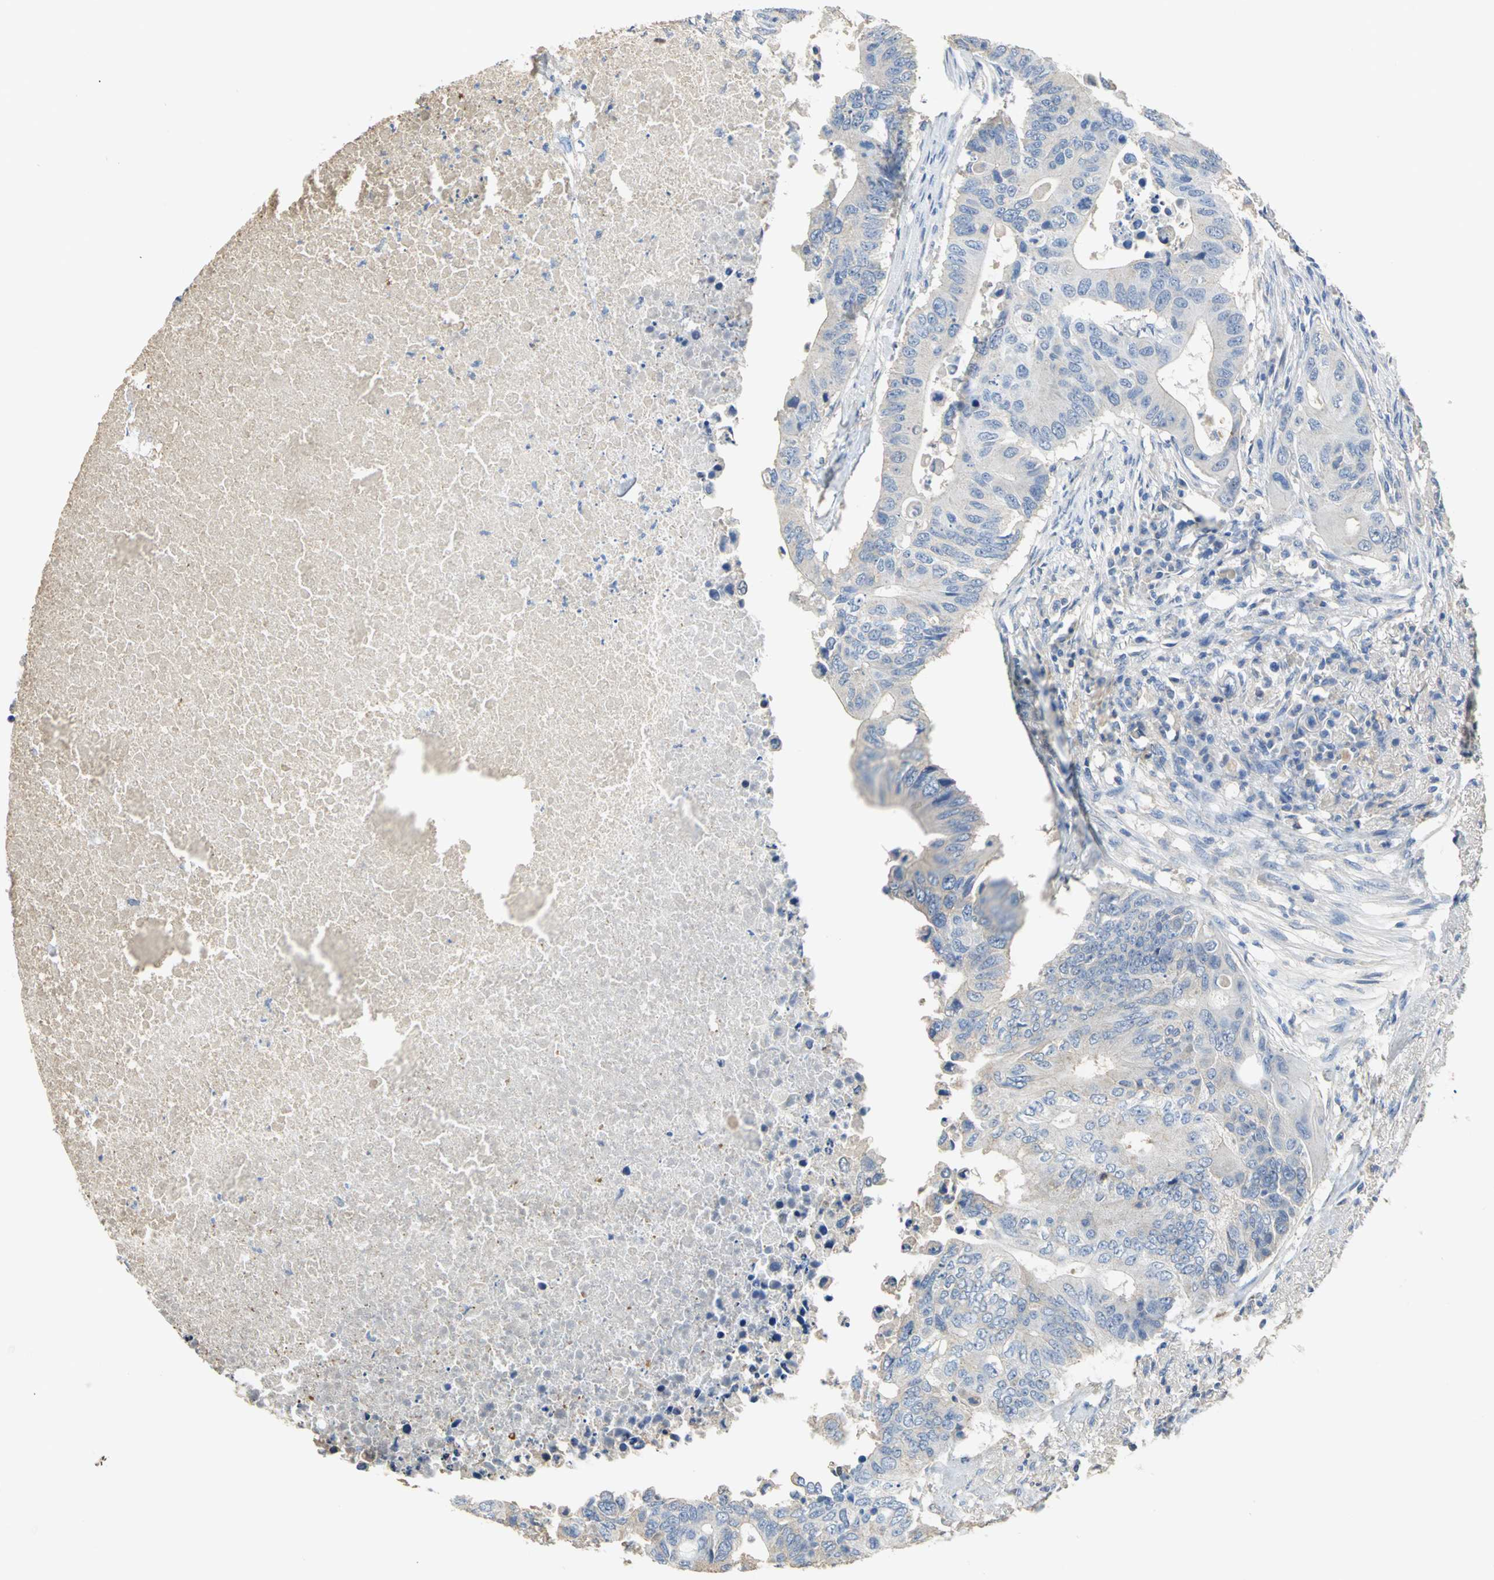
{"staining": {"intensity": "moderate", "quantity": "<25%", "location": "cytoplasmic/membranous"}, "tissue": "colorectal cancer", "cell_type": "Tumor cells", "image_type": "cancer", "snomed": [{"axis": "morphology", "description": "Adenocarcinoma, NOS"}, {"axis": "topography", "description": "Colon"}], "caption": "Colorectal adenocarcinoma stained for a protein exhibits moderate cytoplasmic/membranous positivity in tumor cells.", "gene": "GYG2", "patient": {"sex": "male", "age": 71}}